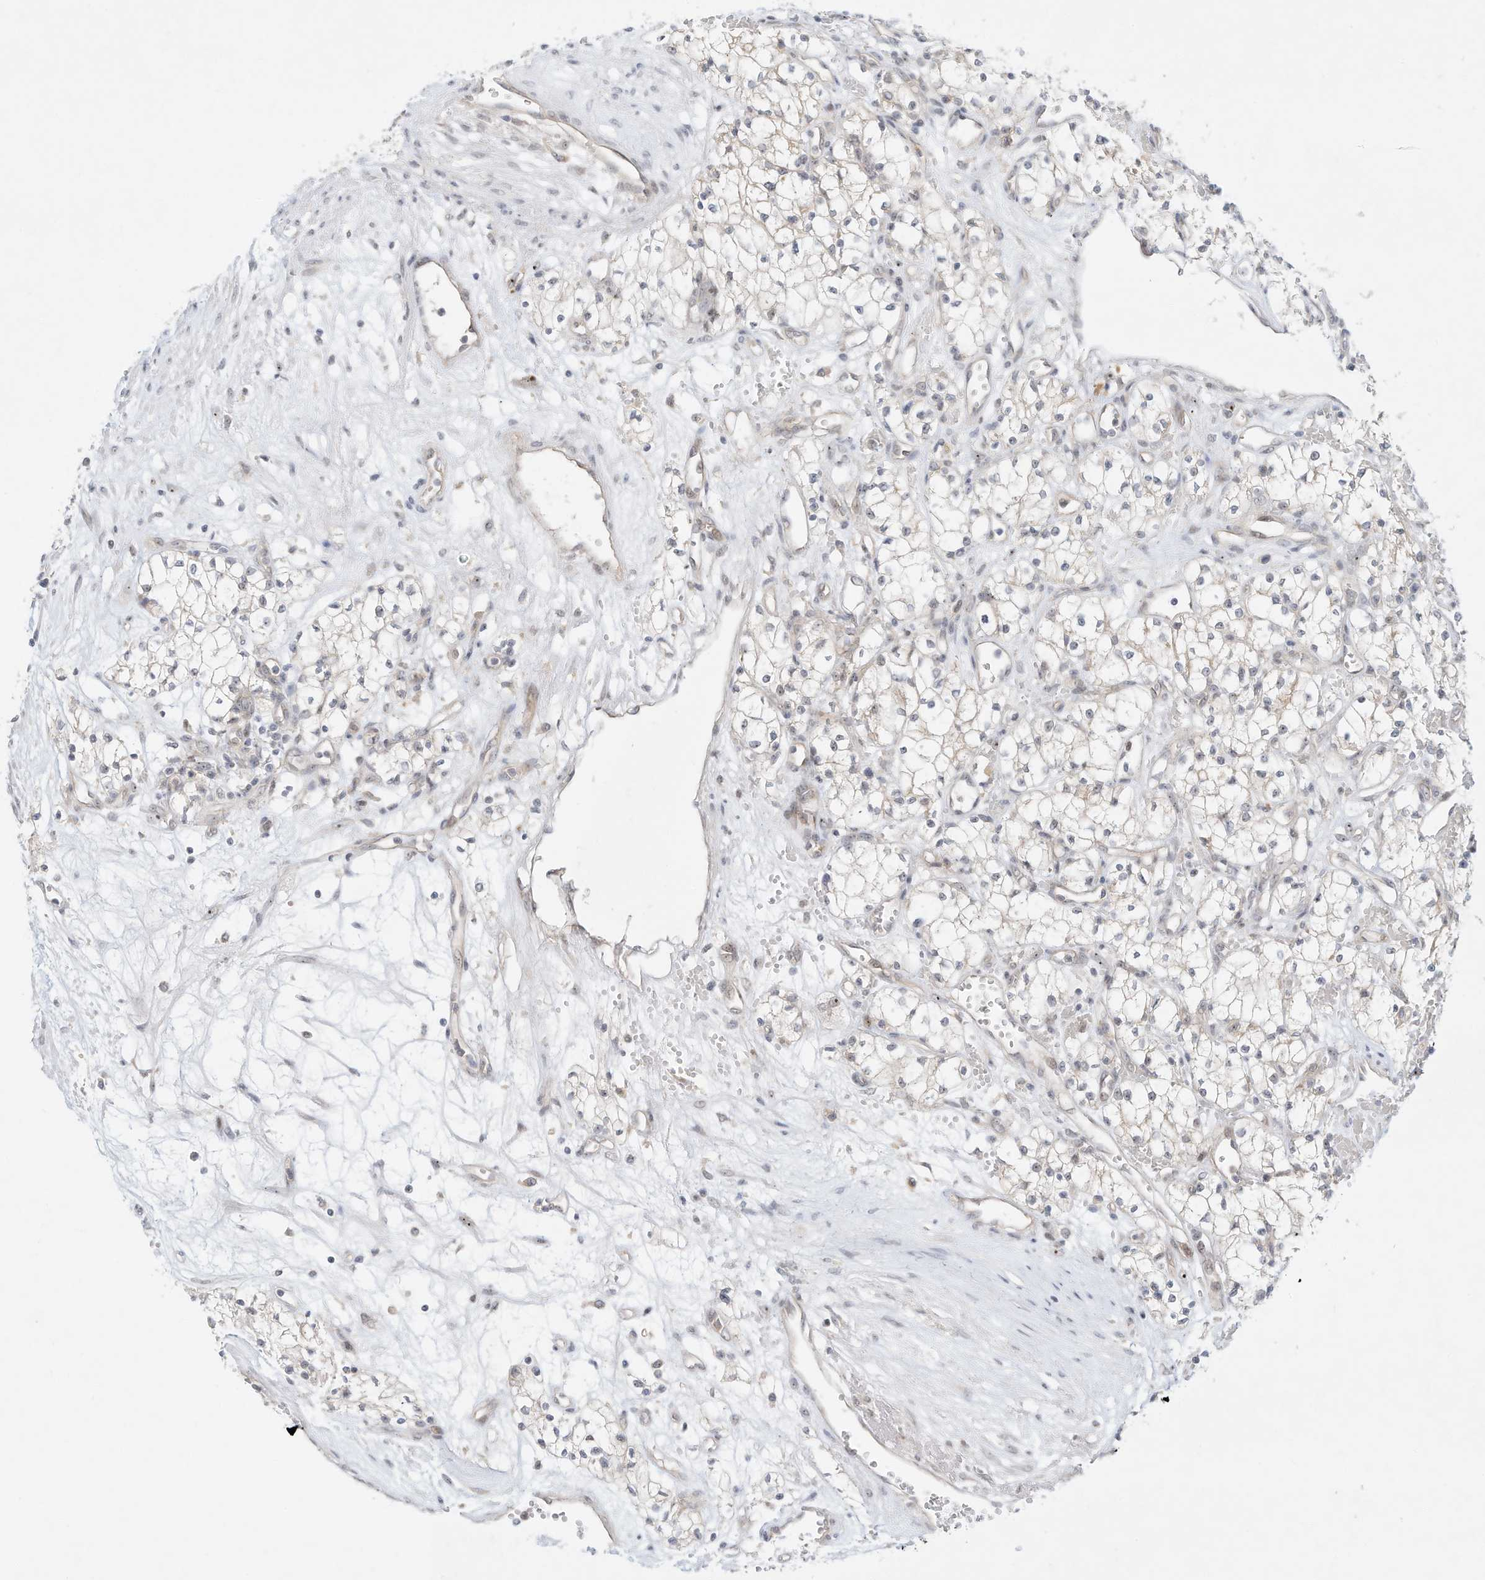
{"staining": {"intensity": "weak", "quantity": "<25%", "location": "cytoplasmic/membranous"}, "tissue": "renal cancer", "cell_type": "Tumor cells", "image_type": "cancer", "snomed": [{"axis": "morphology", "description": "Adenocarcinoma, NOS"}, {"axis": "topography", "description": "Kidney"}], "caption": "This is an immunohistochemistry (IHC) image of adenocarcinoma (renal). There is no positivity in tumor cells.", "gene": "PAK6", "patient": {"sex": "male", "age": 59}}